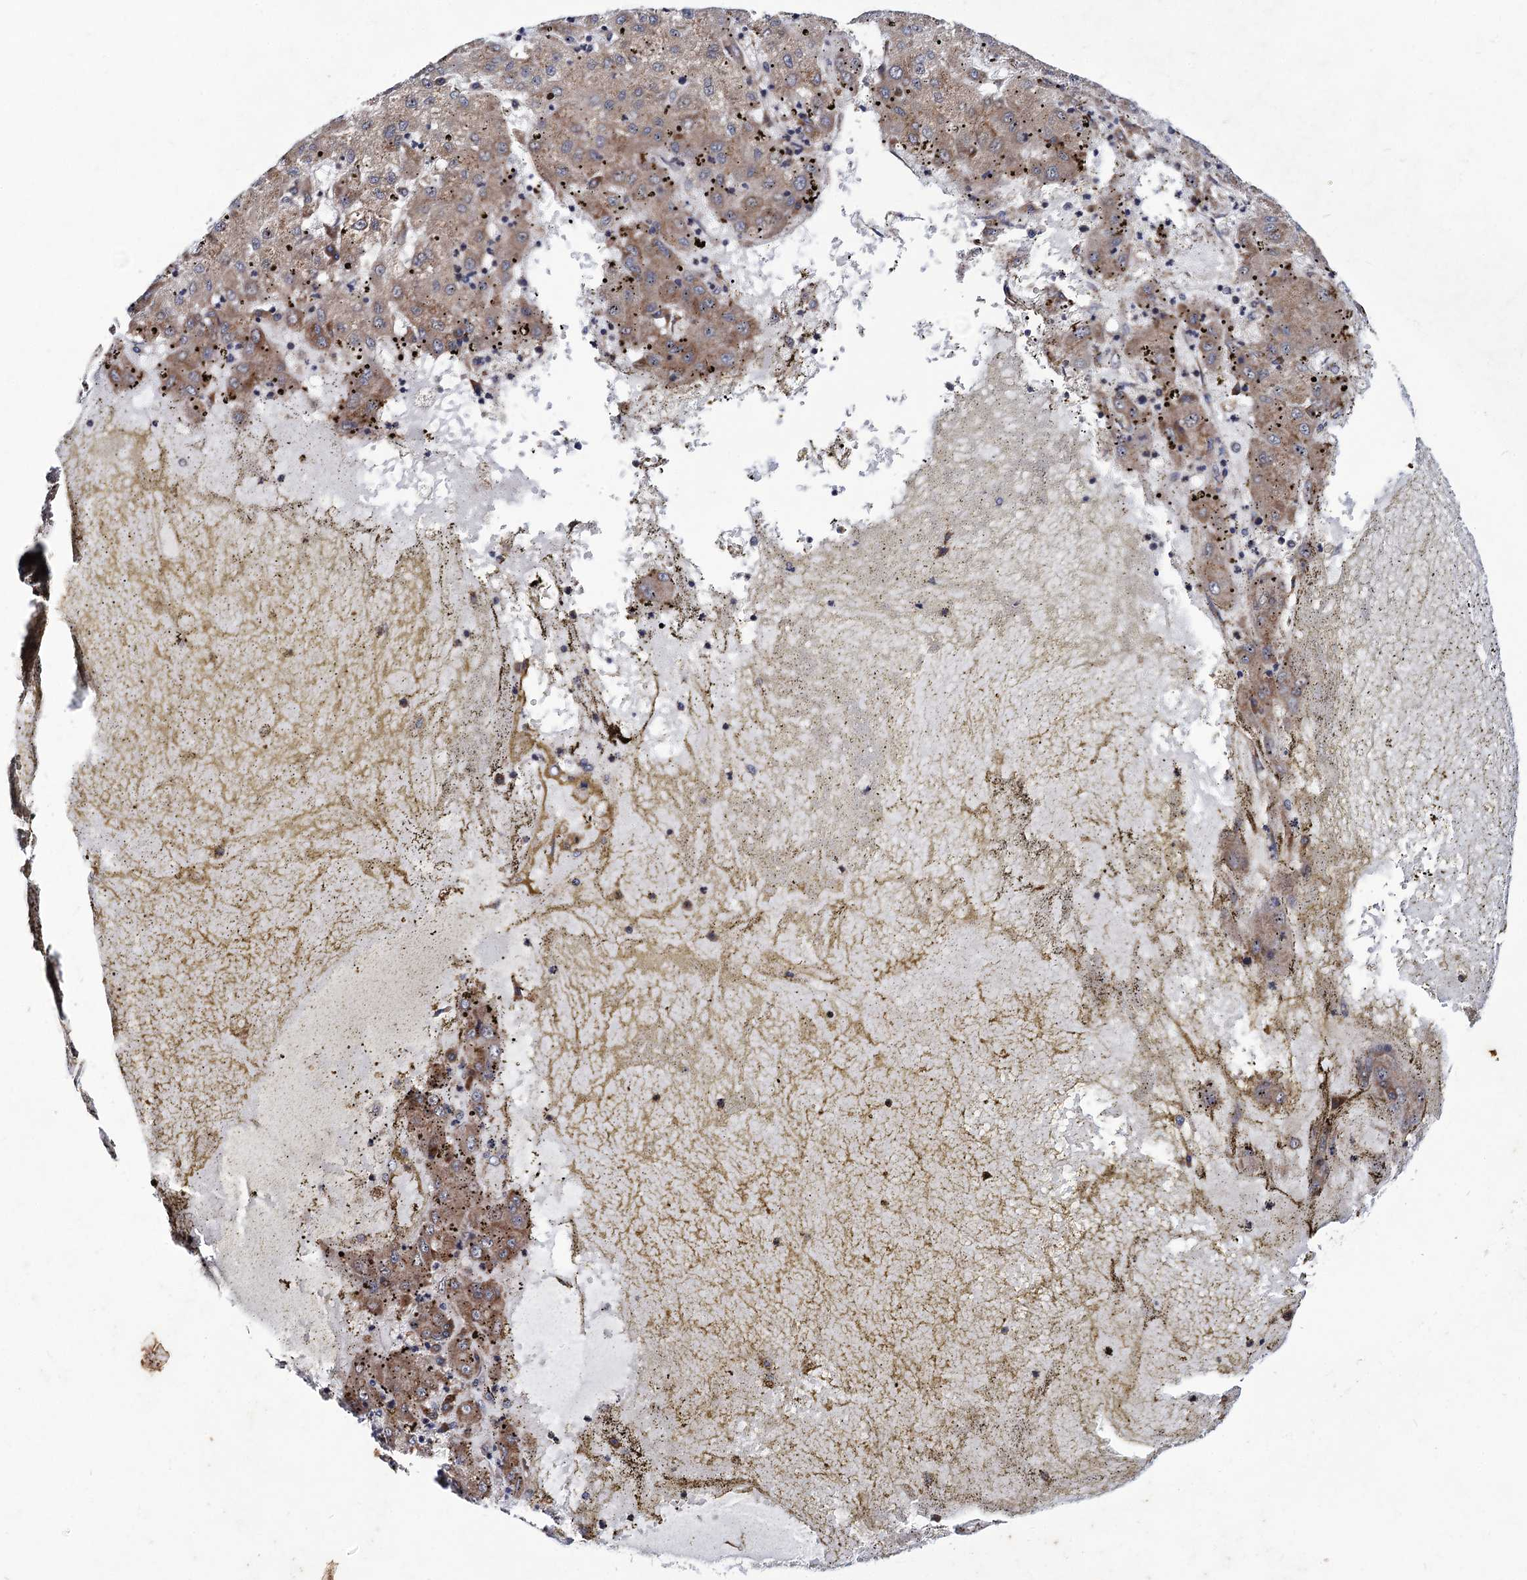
{"staining": {"intensity": "moderate", "quantity": "25%-75%", "location": "cytoplasmic/membranous"}, "tissue": "liver cancer", "cell_type": "Tumor cells", "image_type": "cancer", "snomed": [{"axis": "morphology", "description": "Carcinoma, Hepatocellular, NOS"}, {"axis": "topography", "description": "Liver"}], "caption": "Brown immunohistochemical staining in liver hepatocellular carcinoma reveals moderate cytoplasmic/membranous staining in about 25%-75% of tumor cells.", "gene": "DYDC1", "patient": {"sex": "male", "age": 72}}